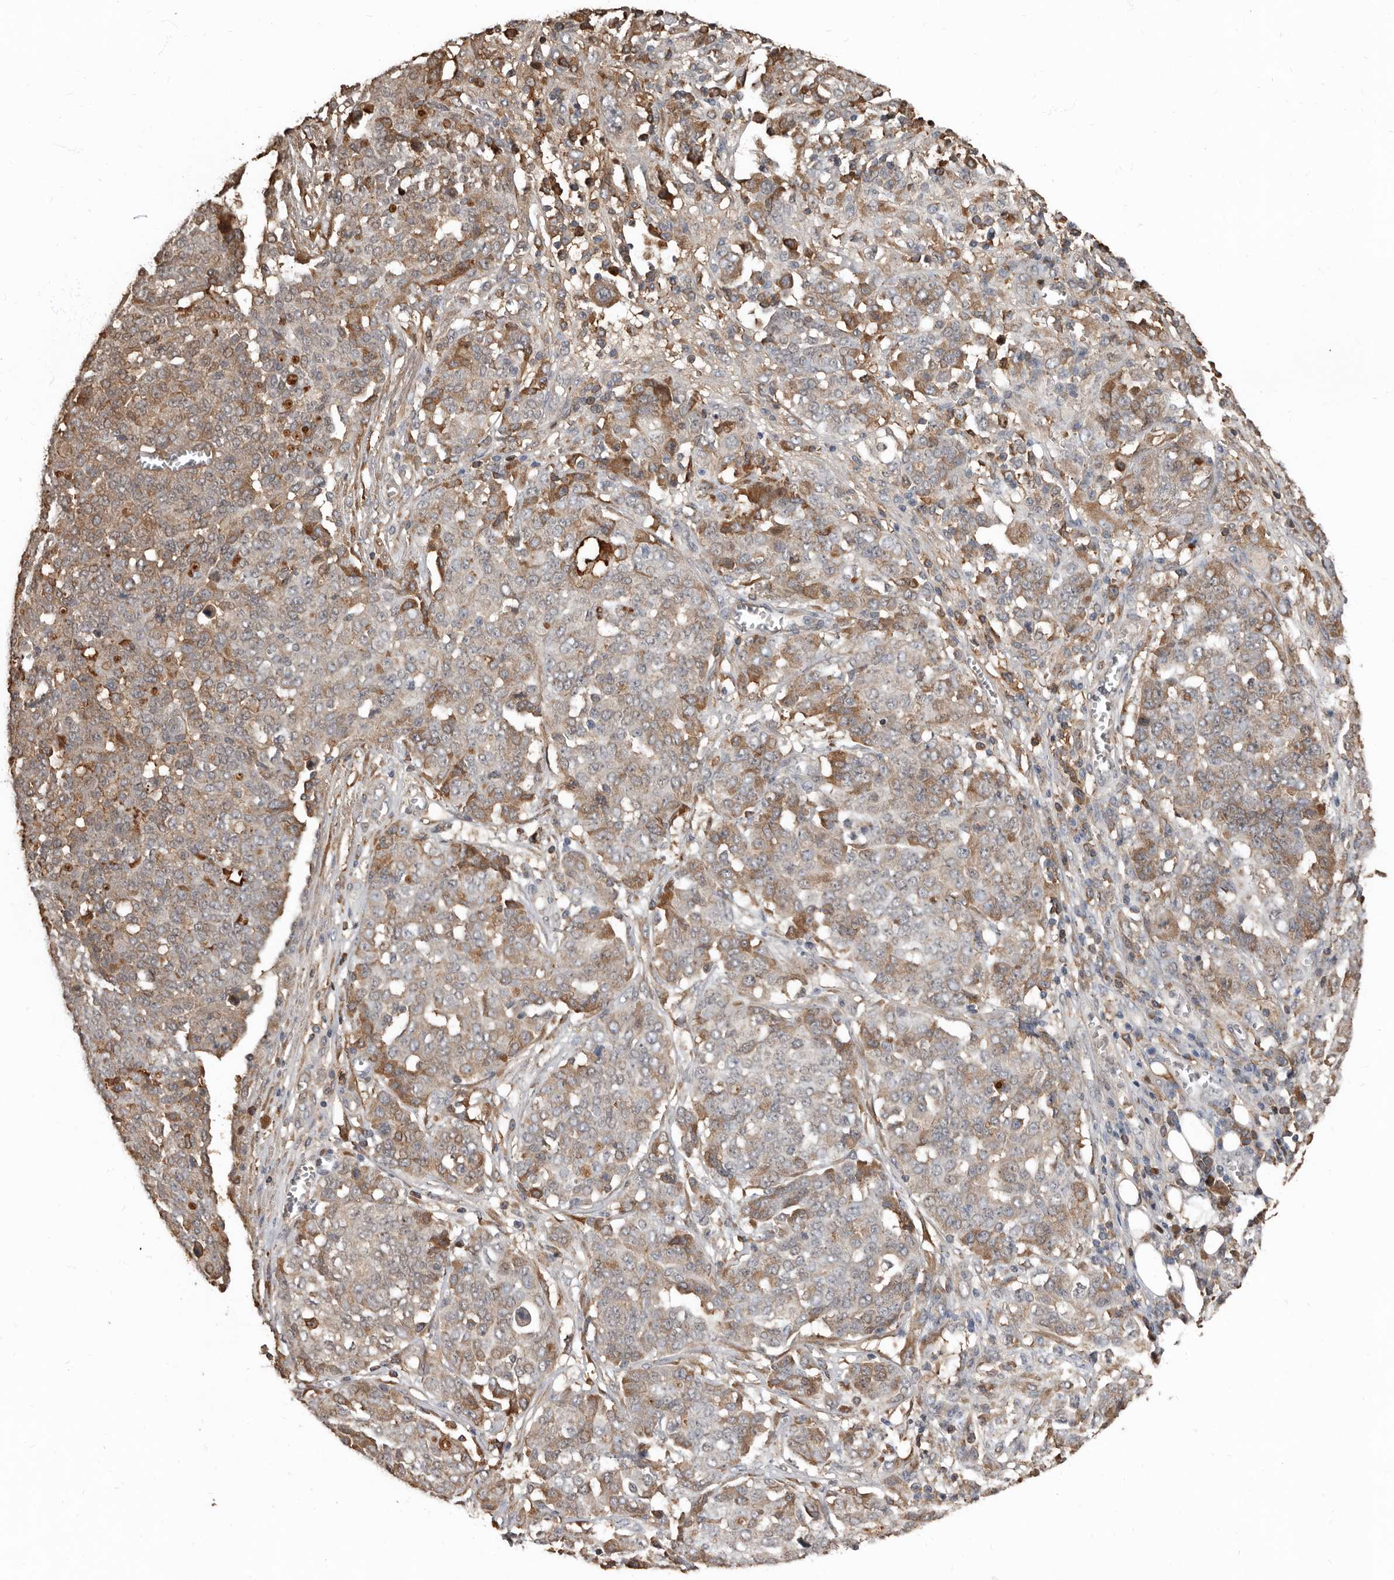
{"staining": {"intensity": "moderate", "quantity": "<25%", "location": "cytoplasmic/membranous"}, "tissue": "ovarian cancer", "cell_type": "Tumor cells", "image_type": "cancer", "snomed": [{"axis": "morphology", "description": "Cystadenocarcinoma, serous, NOS"}, {"axis": "topography", "description": "Soft tissue"}, {"axis": "topography", "description": "Ovary"}], "caption": "There is low levels of moderate cytoplasmic/membranous expression in tumor cells of ovarian cancer (serous cystadenocarcinoma), as demonstrated by immunohistochemical staining (brown color).", "gene": "LRGUK", "patient": {"sex": "female", "age": 57}}